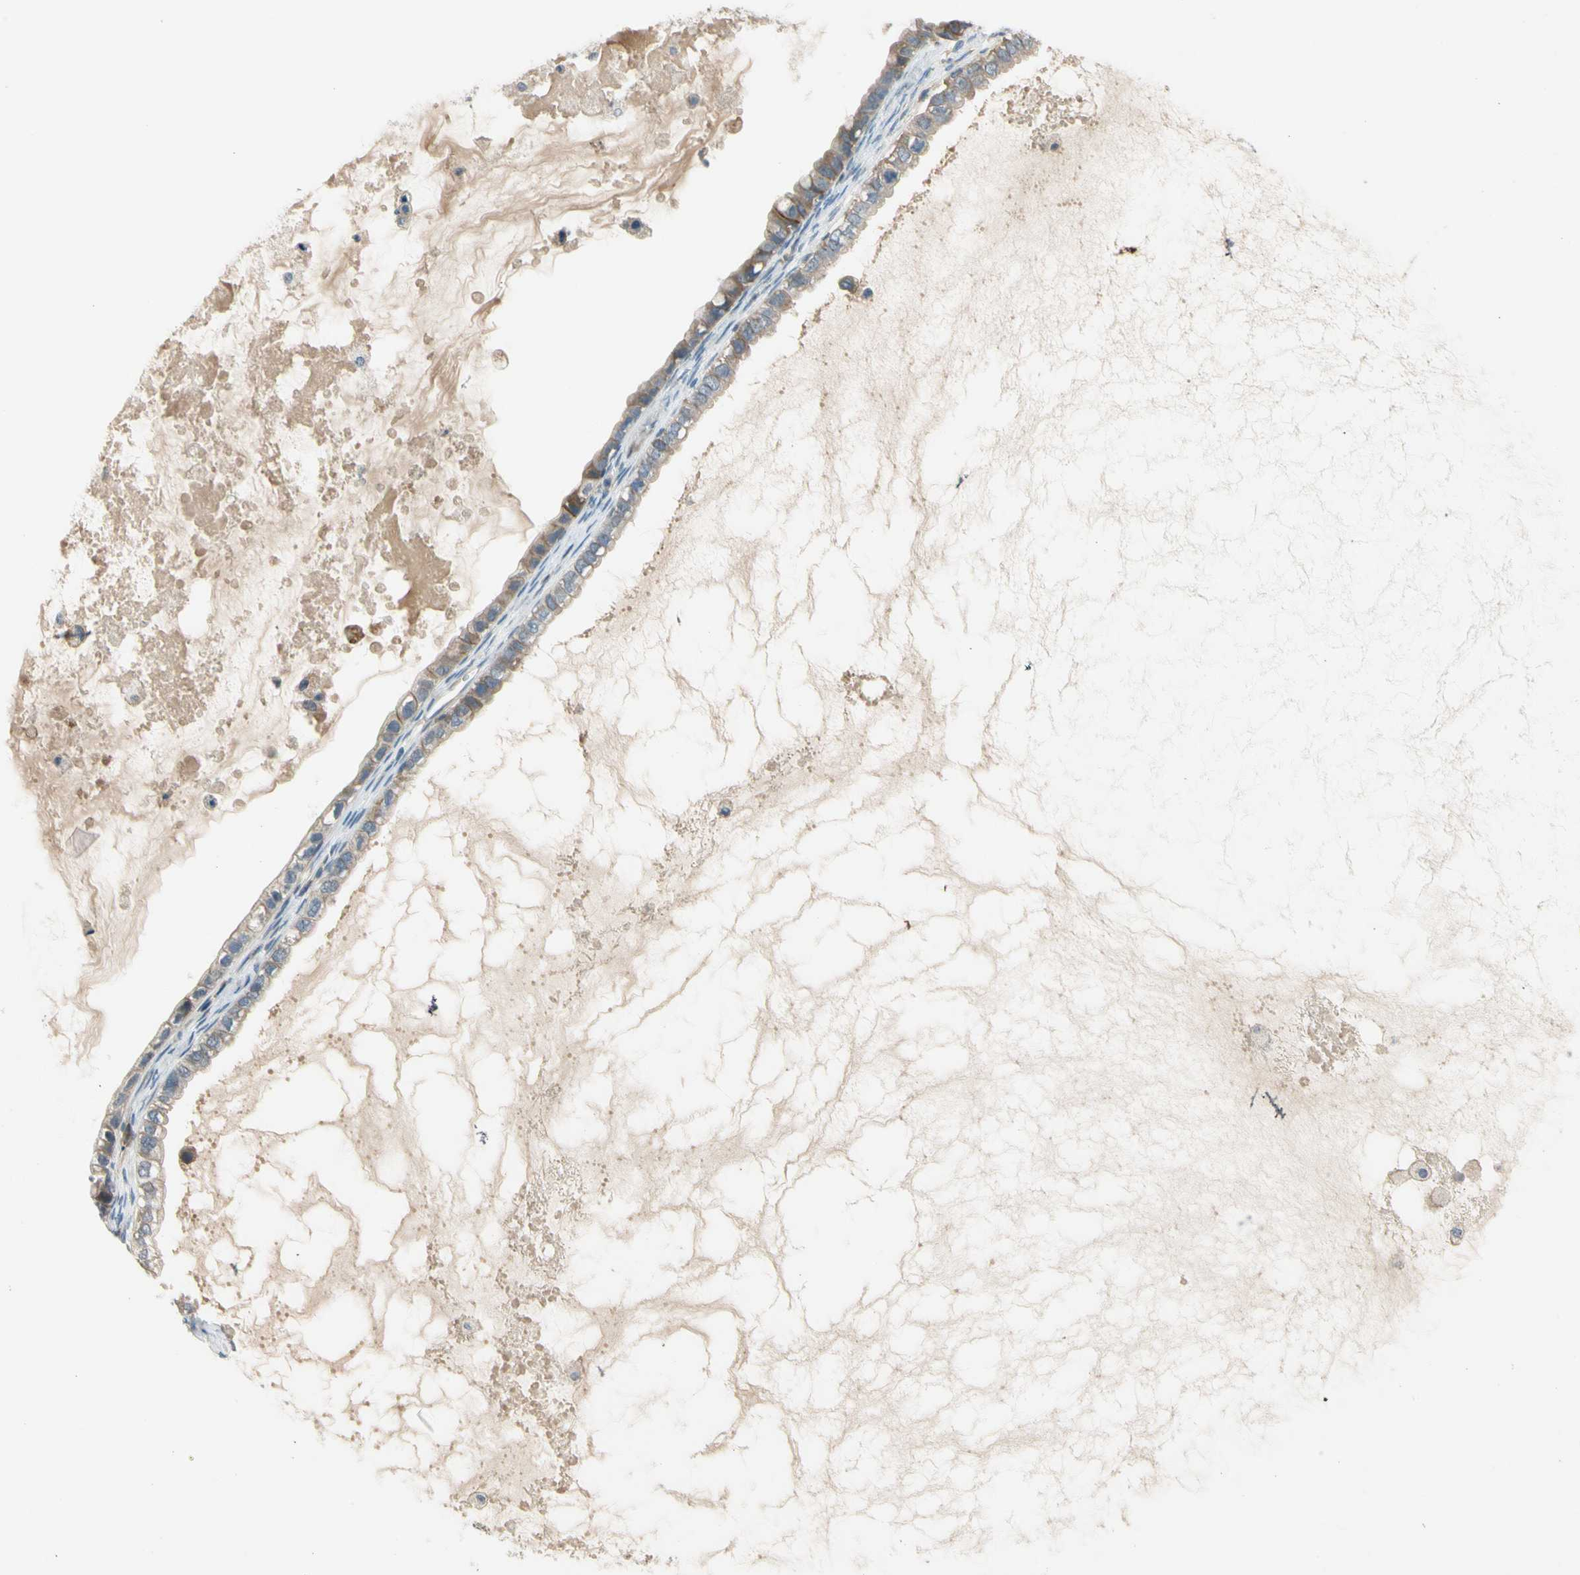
{"staining": {"intensity": "weak", "quantity": ">75%", "location": "cytoplasmic/membranous"}, "tissue": "ovarian cancer", "cell_type": "Tumor cells", "image_type": "cancer", "snomed": [{"axis": "morphology", "description": "Cystadenocarcinoma, mucinous, NOS"}, {"axis": "topography", "description": "Ovary"}], "caption": "A histopathology image of human mucinous cystadenocarcinoma (ovarian) stained for a protein demonstrates weak cytoplasmic/membranous brown staining in tumor cells. (Stains: DAB in brown, nuclei in blue, Microscopy: brightfield microscopy at high magnification).", "gene": "MST1R", "patient": {"sex": "female", "age": 80}}